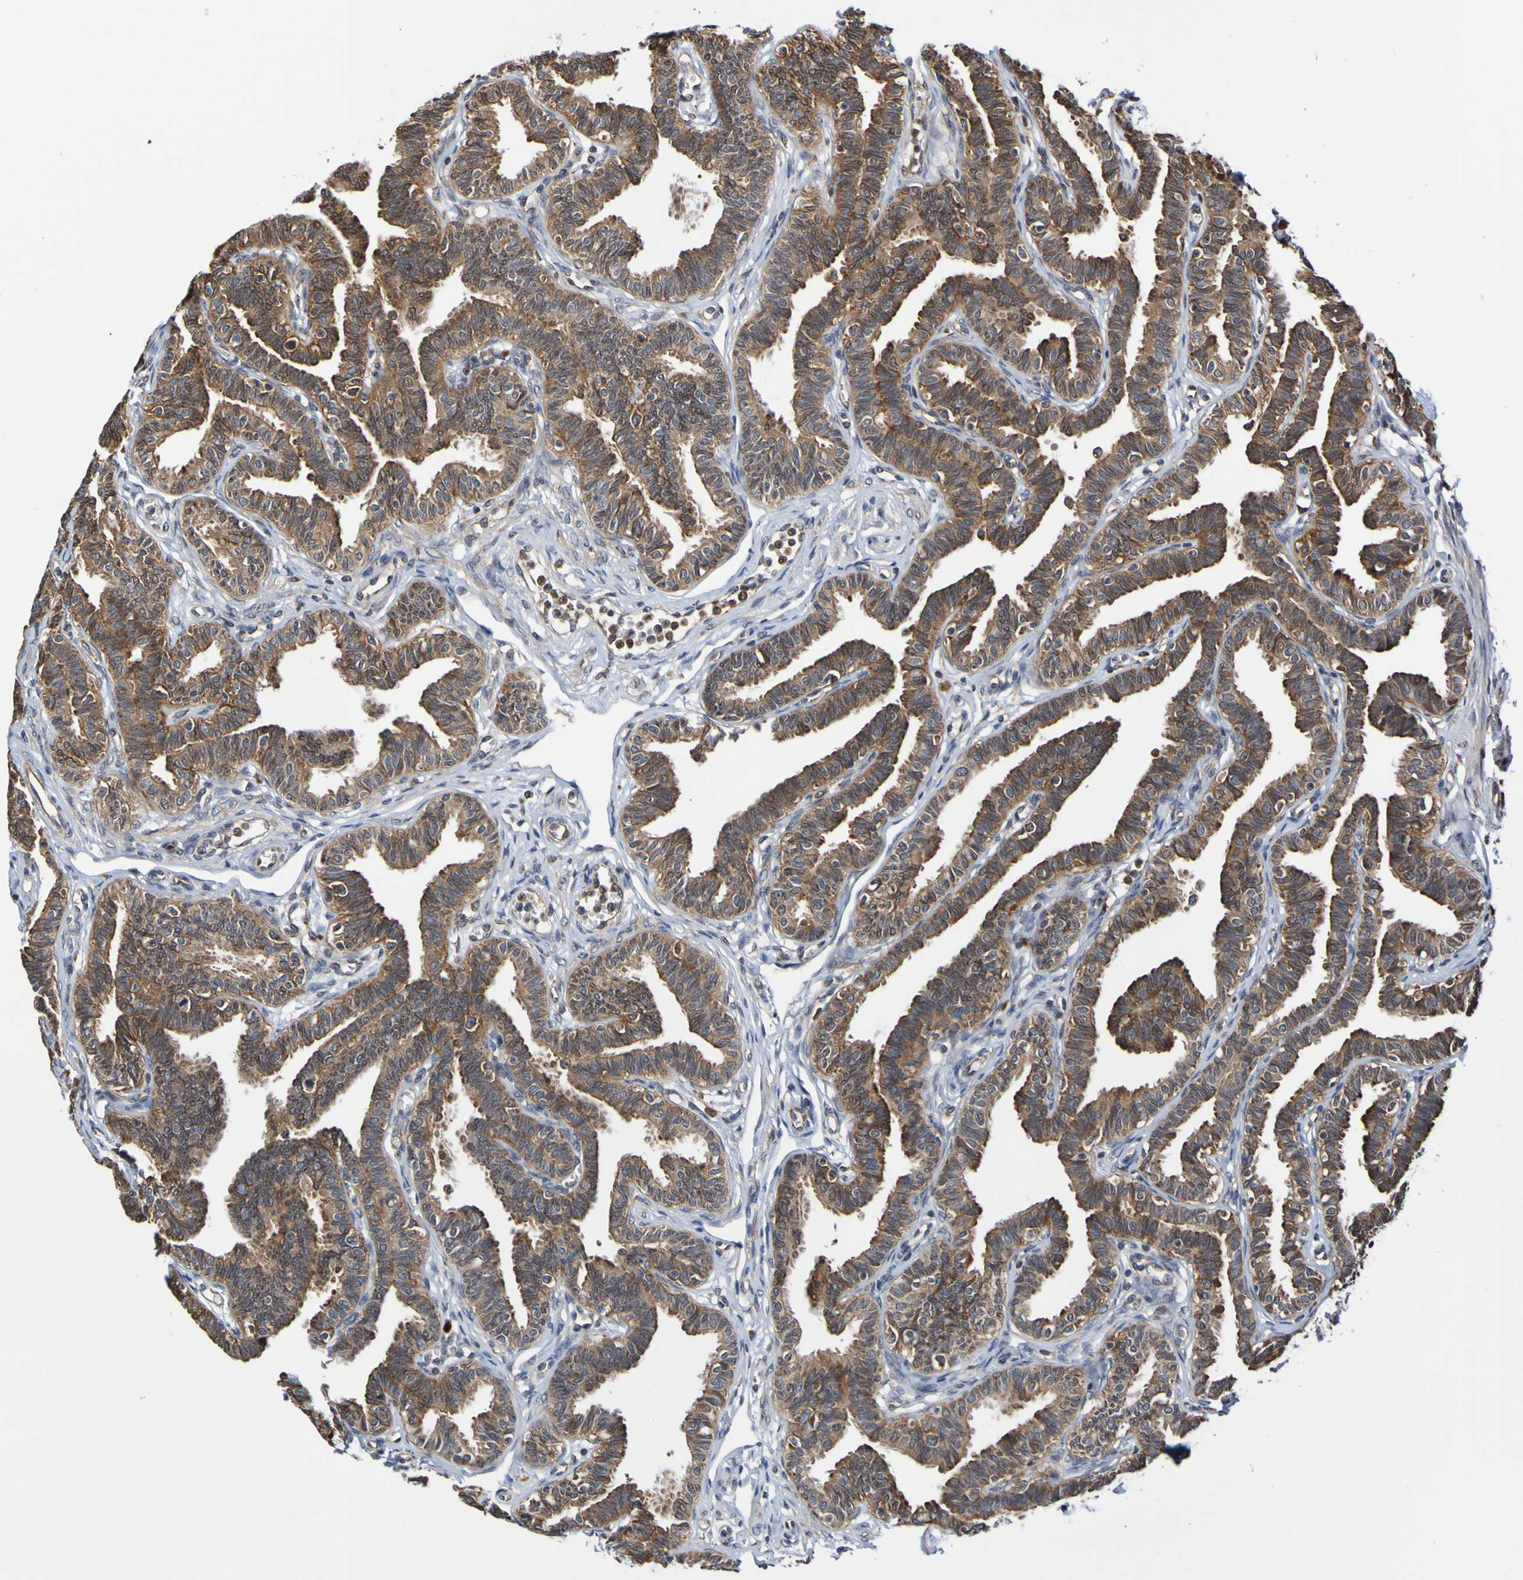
{"staining": {"intensity": "strong", "quantity": ">75%", "location": "cytoplasmic/membranous"}, "tissue": "fallopian tube", "cell_type": "Glandular cells", "image_type": "normal", "snomed": [{"axis": "morphology", "description": "Normal tissue, NOS"}, {"axis": "topography", "description": "Fallopian tube"}, {"axis": "topography", "description": "Ovary"}], "caption": "Immunohistochemical staining of normal fallopian tube displays high levels of strong cytoplasmic/membranous positivity in about >75% of glandular cells.", "gene": "AXIN1", "patient": {"sex": "female", "age": 23}}